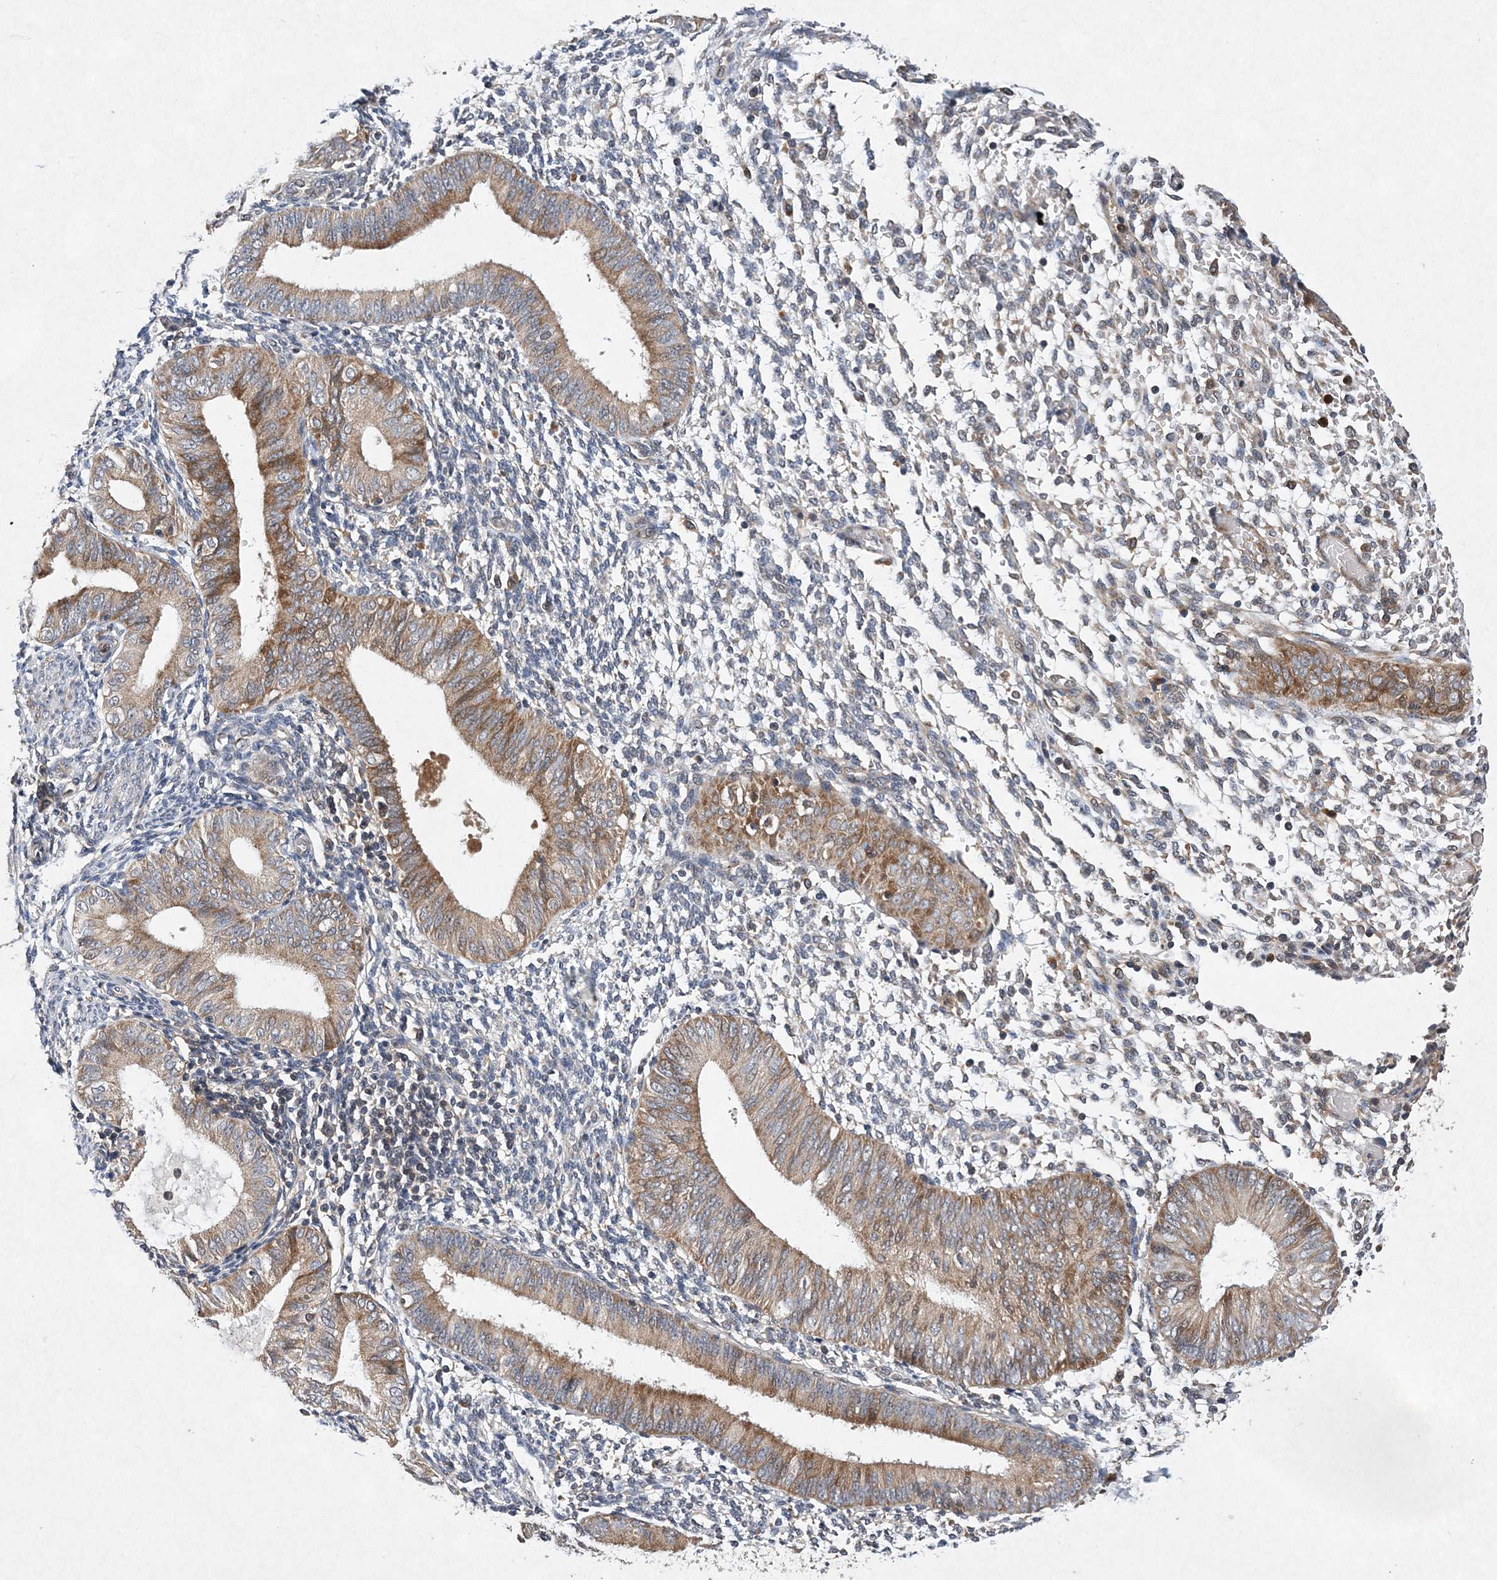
{"staining": {"intensity": "negative", "quantity": "none", "location": "none"}, "tissue": "endometrium", "cell_type": "Cells in endometrial stroma", "image_type": "normal", "snomed": [{"axis": "morphology", "description": "Normal tissue, NOS"}, {"axis": "topography", "description": "Uterus"}, {"axis": "topography", "description": "Endometrium"}], "caption": "This is a histopathology image of IHC staining of normal endometrium, which shows no staining in cells in endometrial stroma.", "gene": "PROSER1", "patient": {"sex": "female", "age": 48}}